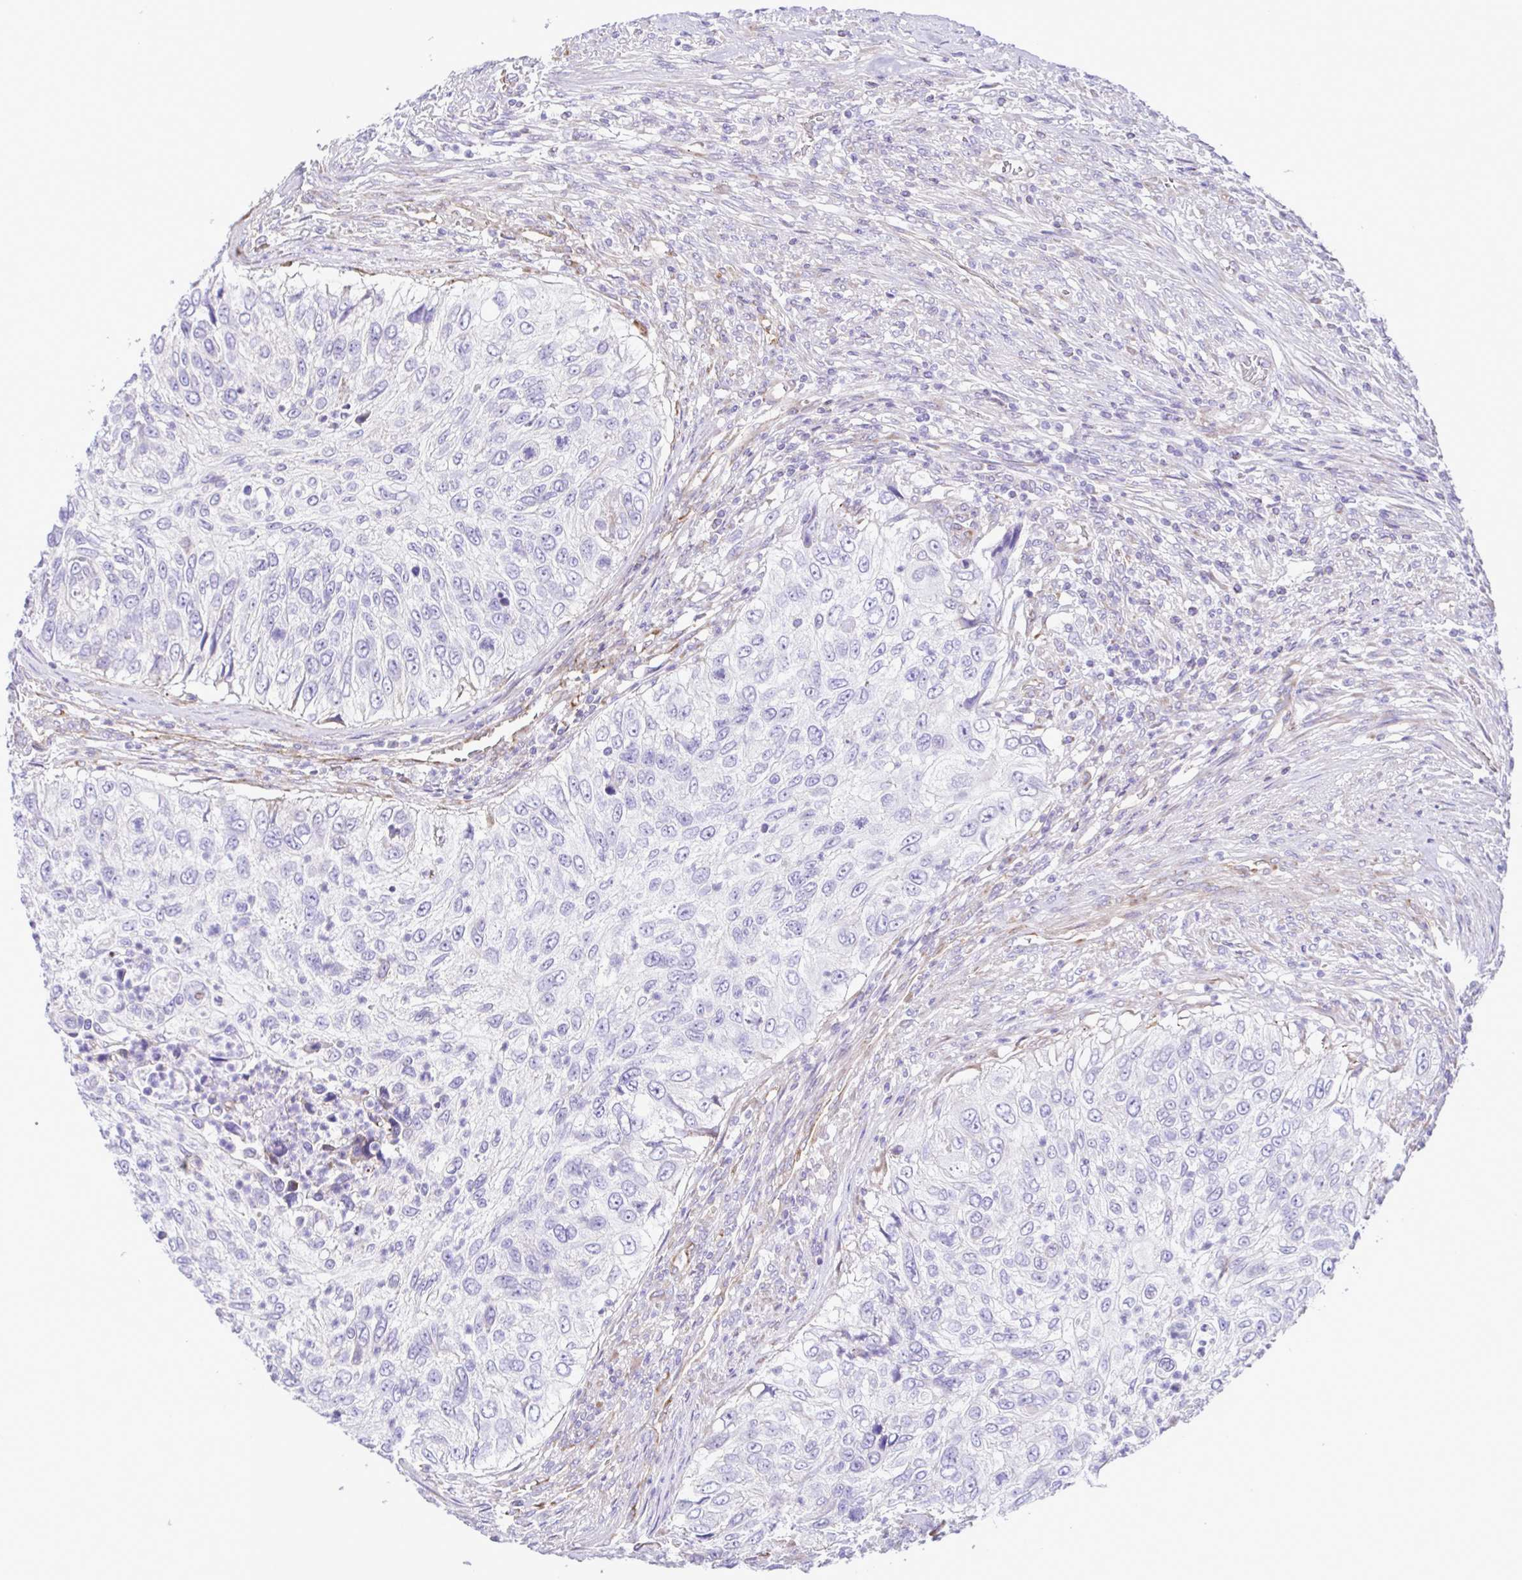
{"staining": {"intensity": "negative", "quantity": "none", "location": "none"}, "tissue": "urothelial cancer", "cell_type": "Tumor cells", "image_type": "cancer", "snomed": [{"axis": "morphology", "description": "Urothelial carcinoma, High grade"}, {"axis": "topography", "description": "Urinary bladder"}], "caption": "High magnification brightfield microscopy of urothelial cancer stained with DAB (3,3'-diaminobenzidine) (brown) and counterstained with hematoxylin (blue): tumor cells show no significant staining. (DAB immunohistochemistry (IHC) with hematoxylin counter stain).", "gene": "FLT1", "patient": {"sex": "female", "age": 60}}